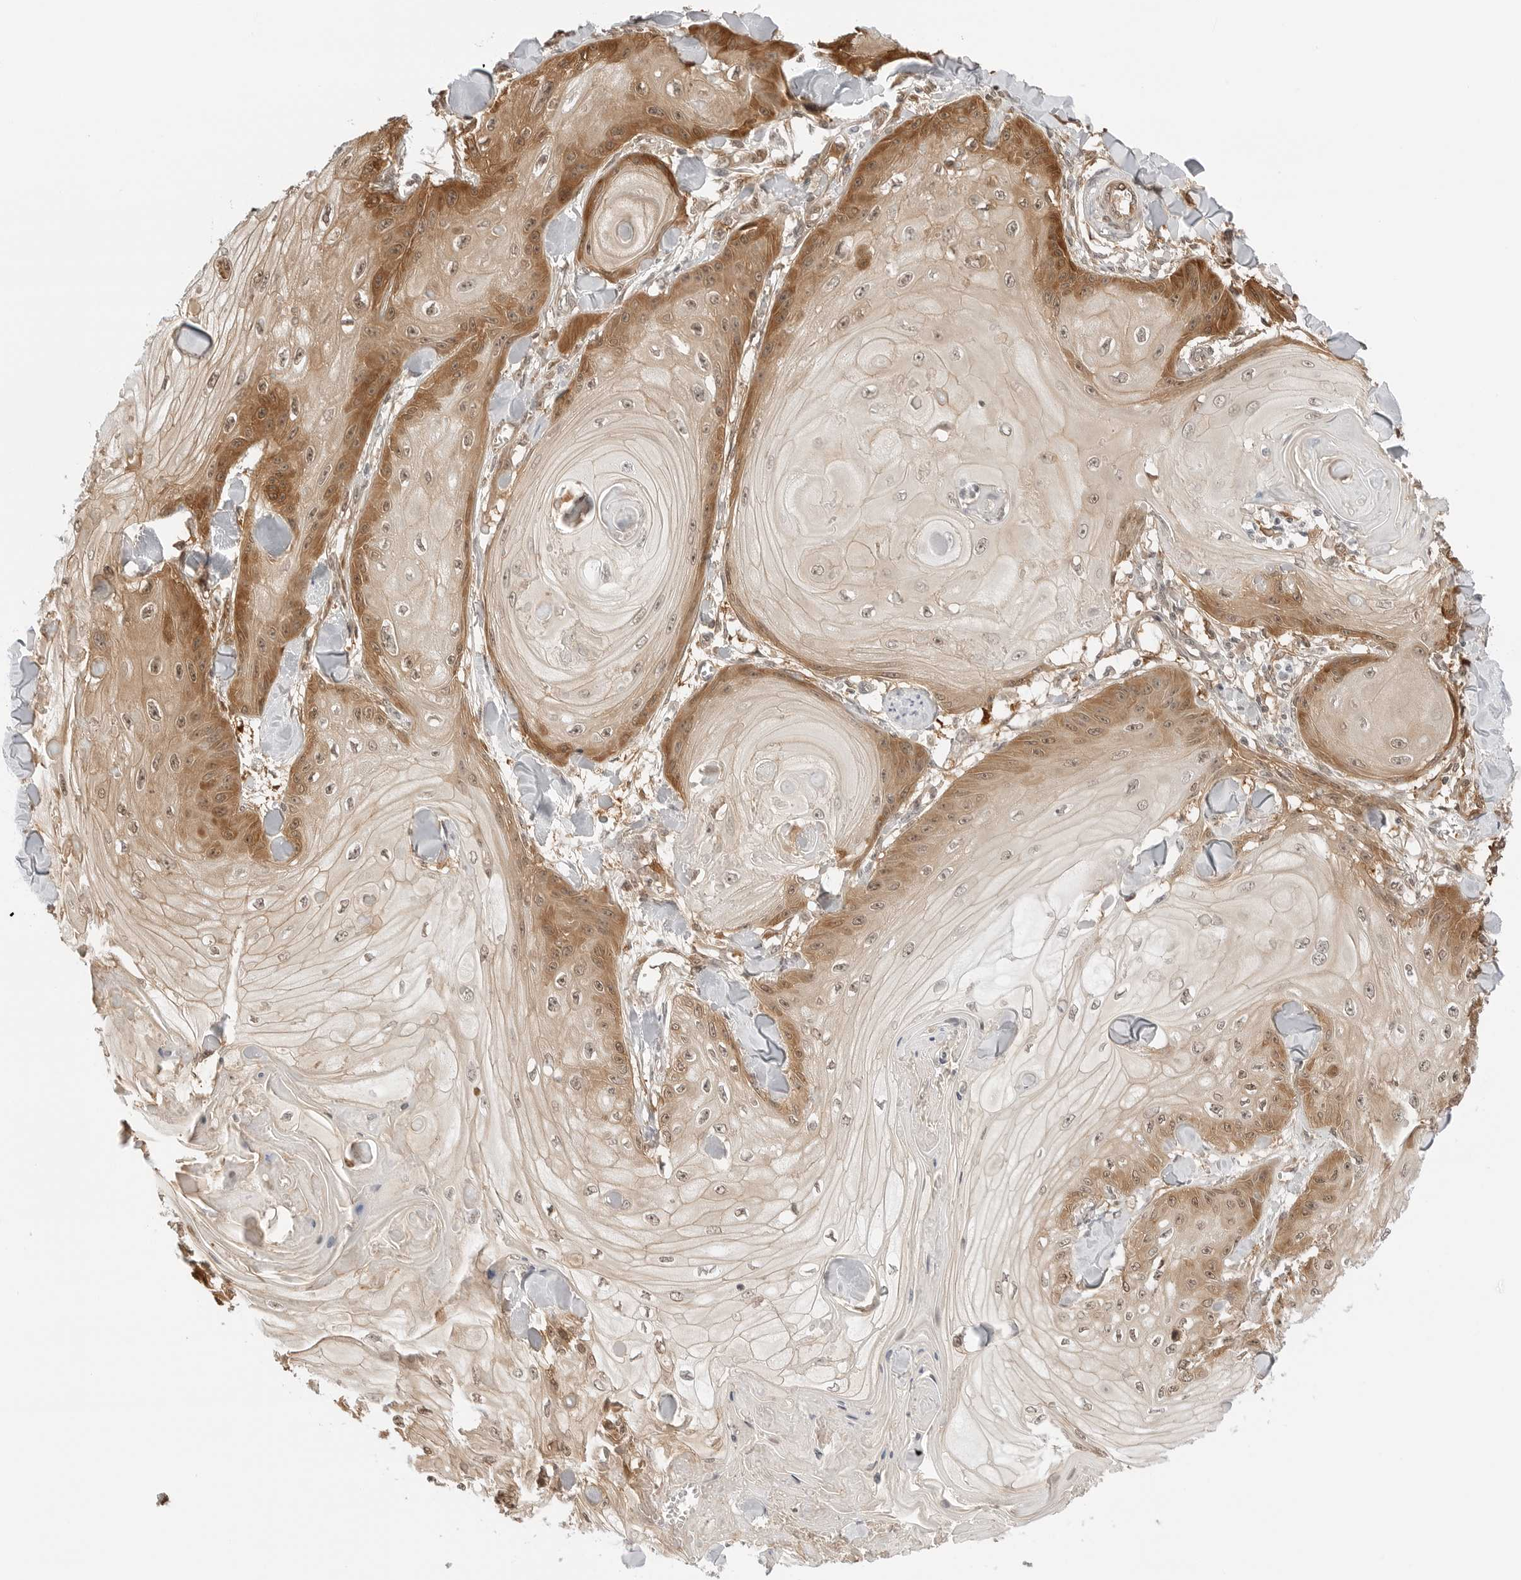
{"staining": {"intensity": "strong", "quantity": "<25%", "location": "cytoplasmic/membranous,nuclear"}, "tissue": "skin cancer", "cell_type": "Tumor cells", "image_type": "cancer", "snomed": [{"axis": "morphology", "description": "Squamous cell carcinoma, NOS"}, {"axis": "topography", "description": "Skin"}], "caption": "About <25% of tumor cells in human skin squamous cell carcinoma show strong cytoplasmic/membranous and nuclear protein positivity as visualized by brown immunohistochemical staining.", "gene": "NUDC", "patient": {"sex": "male", "age": 74}}